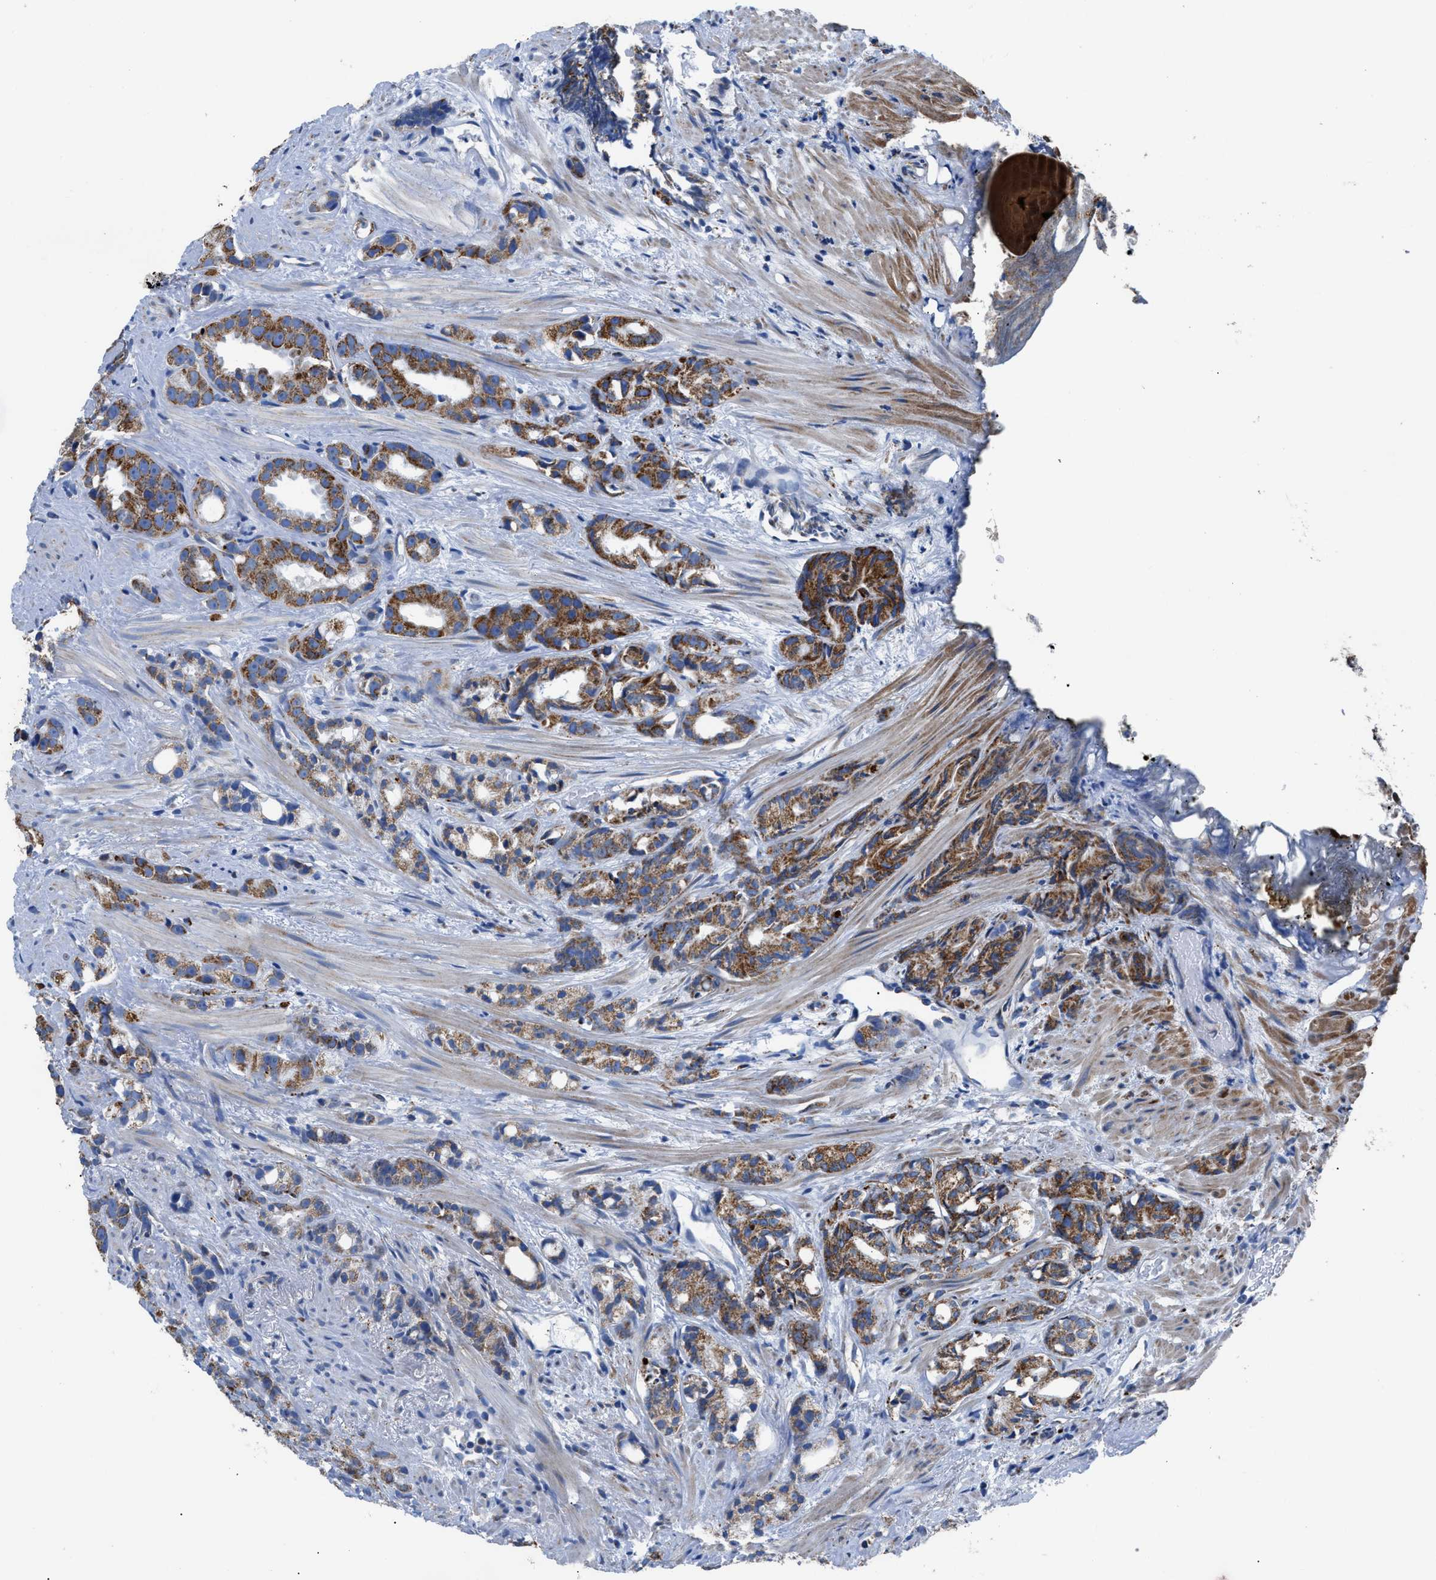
{"staining": {"intensity": "strong", "quantity": ">75%", "location": "cytoplasmic/membranous"}, "tissue": "prostate cancer", "cell_type": "Tumor cells", "image_type": "cancer", "snomed": [{"axis": "morphology", "description": "Adenocarcinoma, Low grade"}, {"axis": "topography", "description": "Prostate"}], "caption": "Low-grade adenocarcinoma (prostate) stained for a protein shows strong cytoplasmic/membranous positivity in tumor cells.", "gene": "ZDHHC3", "patient": {"sex": "male", "age": 89}}